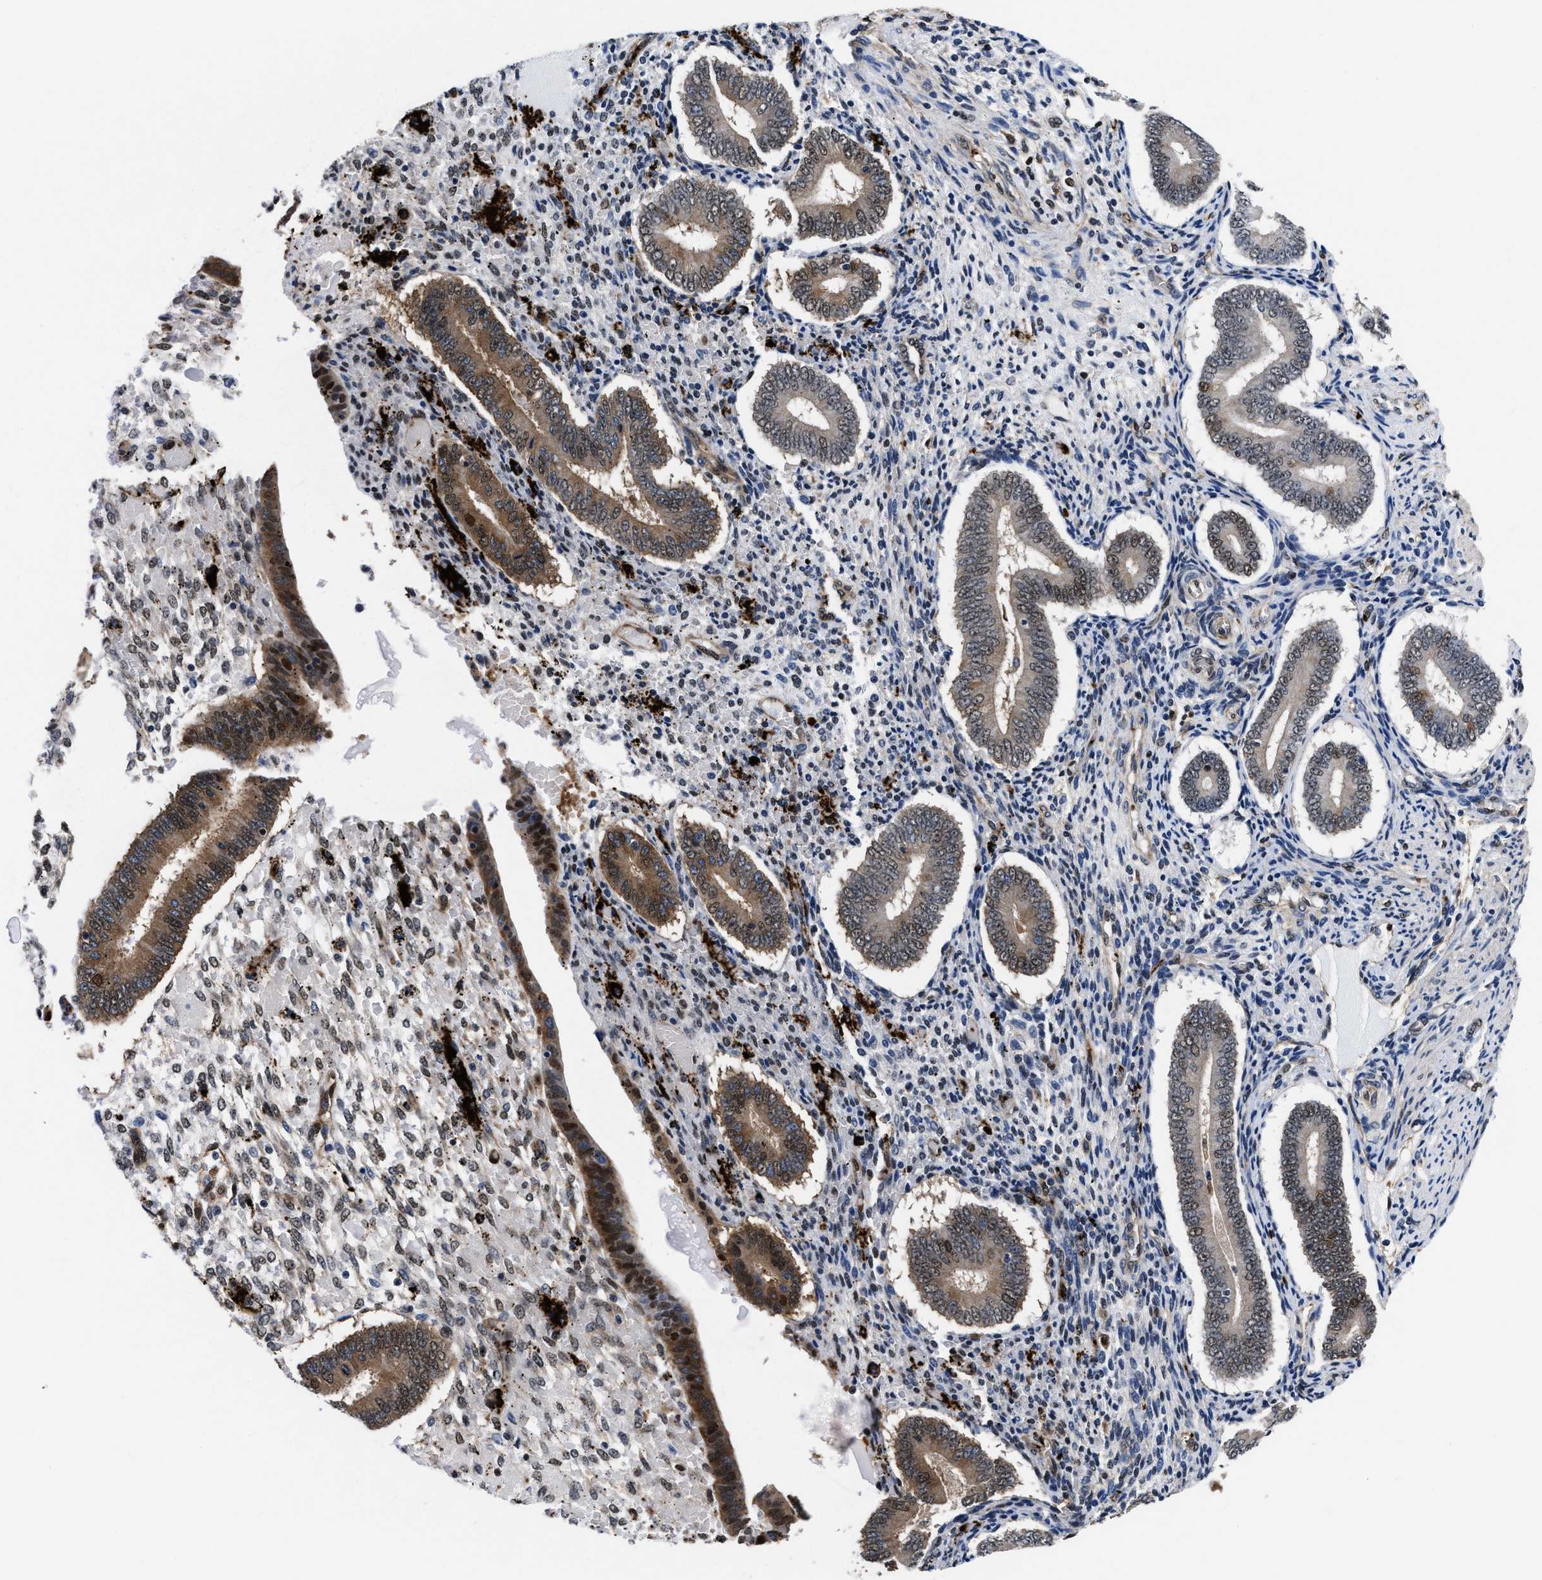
{"staining": {"intensity": "negative", "quantity": "none", "location": "none"}, "tissue": "endometrium", "cell_type": "Cells in endometrial stroma", "image_type": "normal", "snomed": [{"axis": "morphology", "description": "Normal tissue, NOS"}, {"axis": "topography", "description": "Endometrium"}], "caption": "Endometrium stained for a protein using immunohistochemistry (IHC) reveals no positivity cells in endometrial stroma.", "gene": "ACLY", "patient": {"sex": "female", "age": 42}}